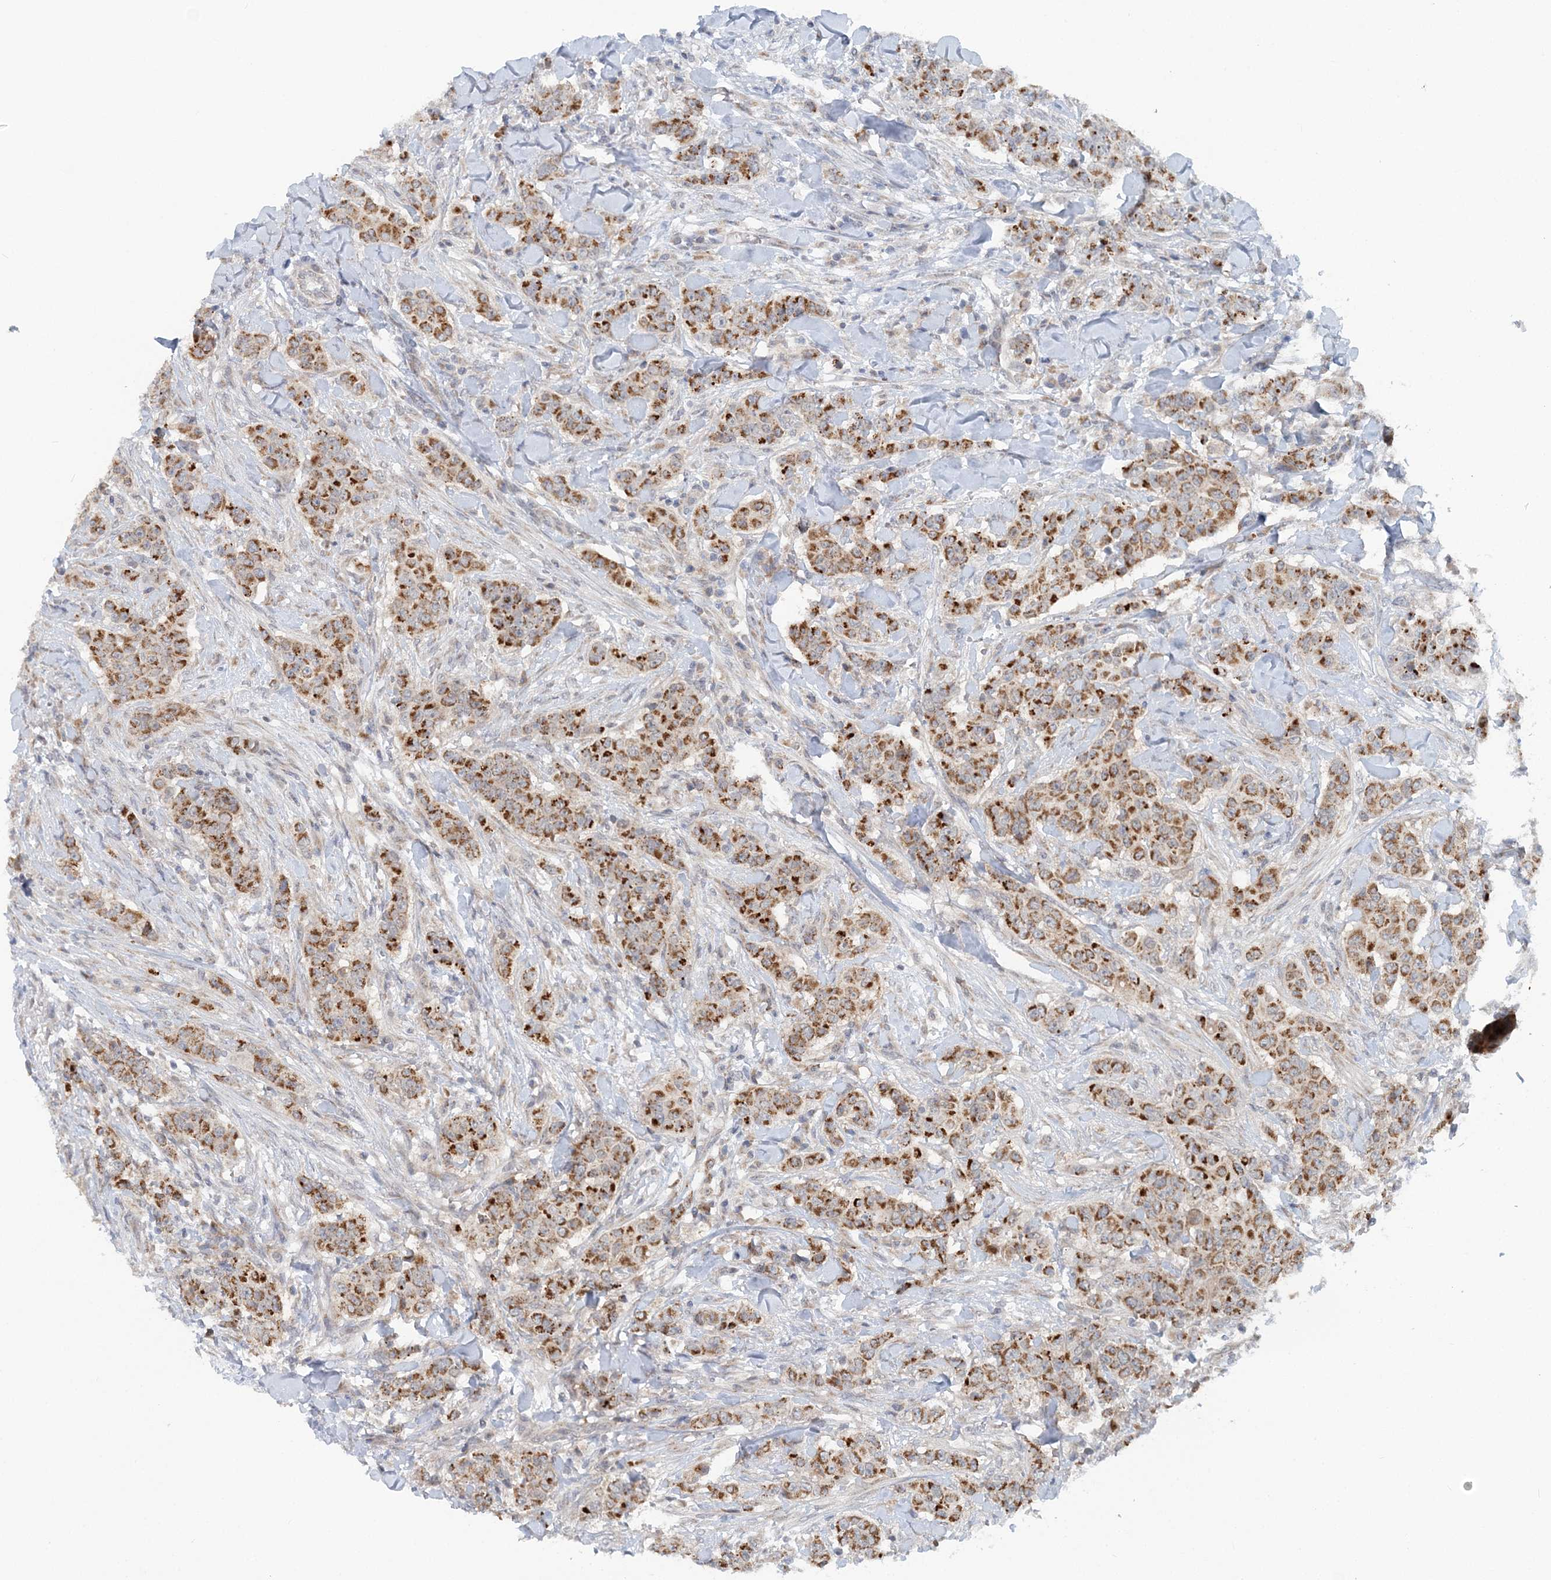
{"staining": {"intensity": "strong", "quantity": ">75%", "location": "cytoplasmic/membranous"}, "tissue": "breast cancer", "cell_type": "Tumor cells", "image_type": "cancer", "snomed": [{"axis": "morphology", "description": "Duct carcinoma"}, {"axis": "topography", "description": "Breast"}], "caption": "Human invasive ductal carcinoma (breast) stained with a protein marker reveals strong staining in tumor cells.", "gene": "RNF150", "patient": {"sex": "female", "age": 40}}